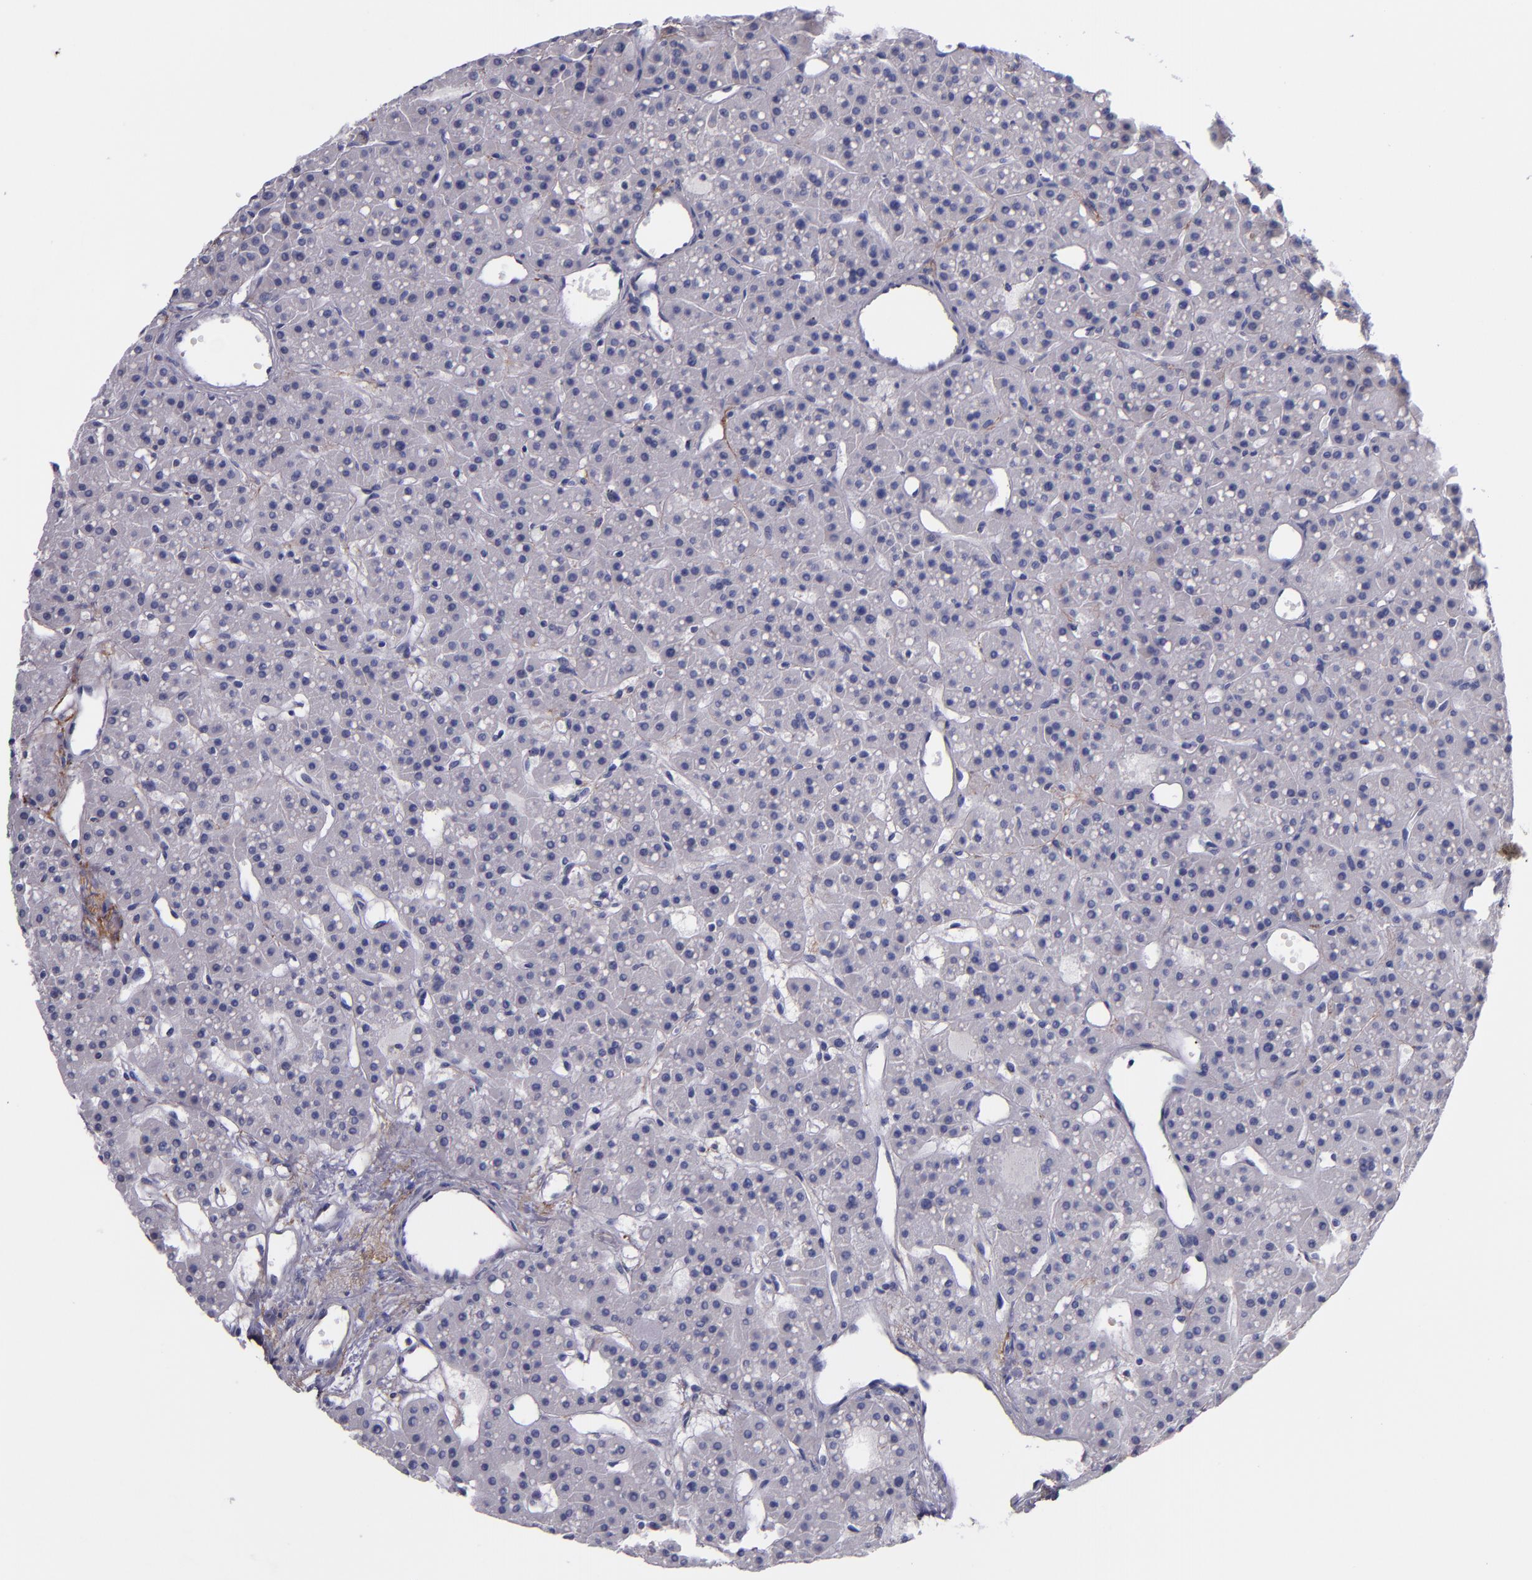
{"staining": {"intensity": "negative", "quantity": "none", "location": "none"}, "tissue": "parathyroid gland", "cell_type": "Glandular cells", "image_type": "normal", "snomed": [{"axis": "morphology", "description": "Normal tissue, NOS"}, {"axis": "topography", "description": "Parathyroid gland"}], "caption": "Glandular cells show no significant protein expression in benign parathyroid gland.", "gene": "IVL", "patient": {"sex": "female", "age": 76}}